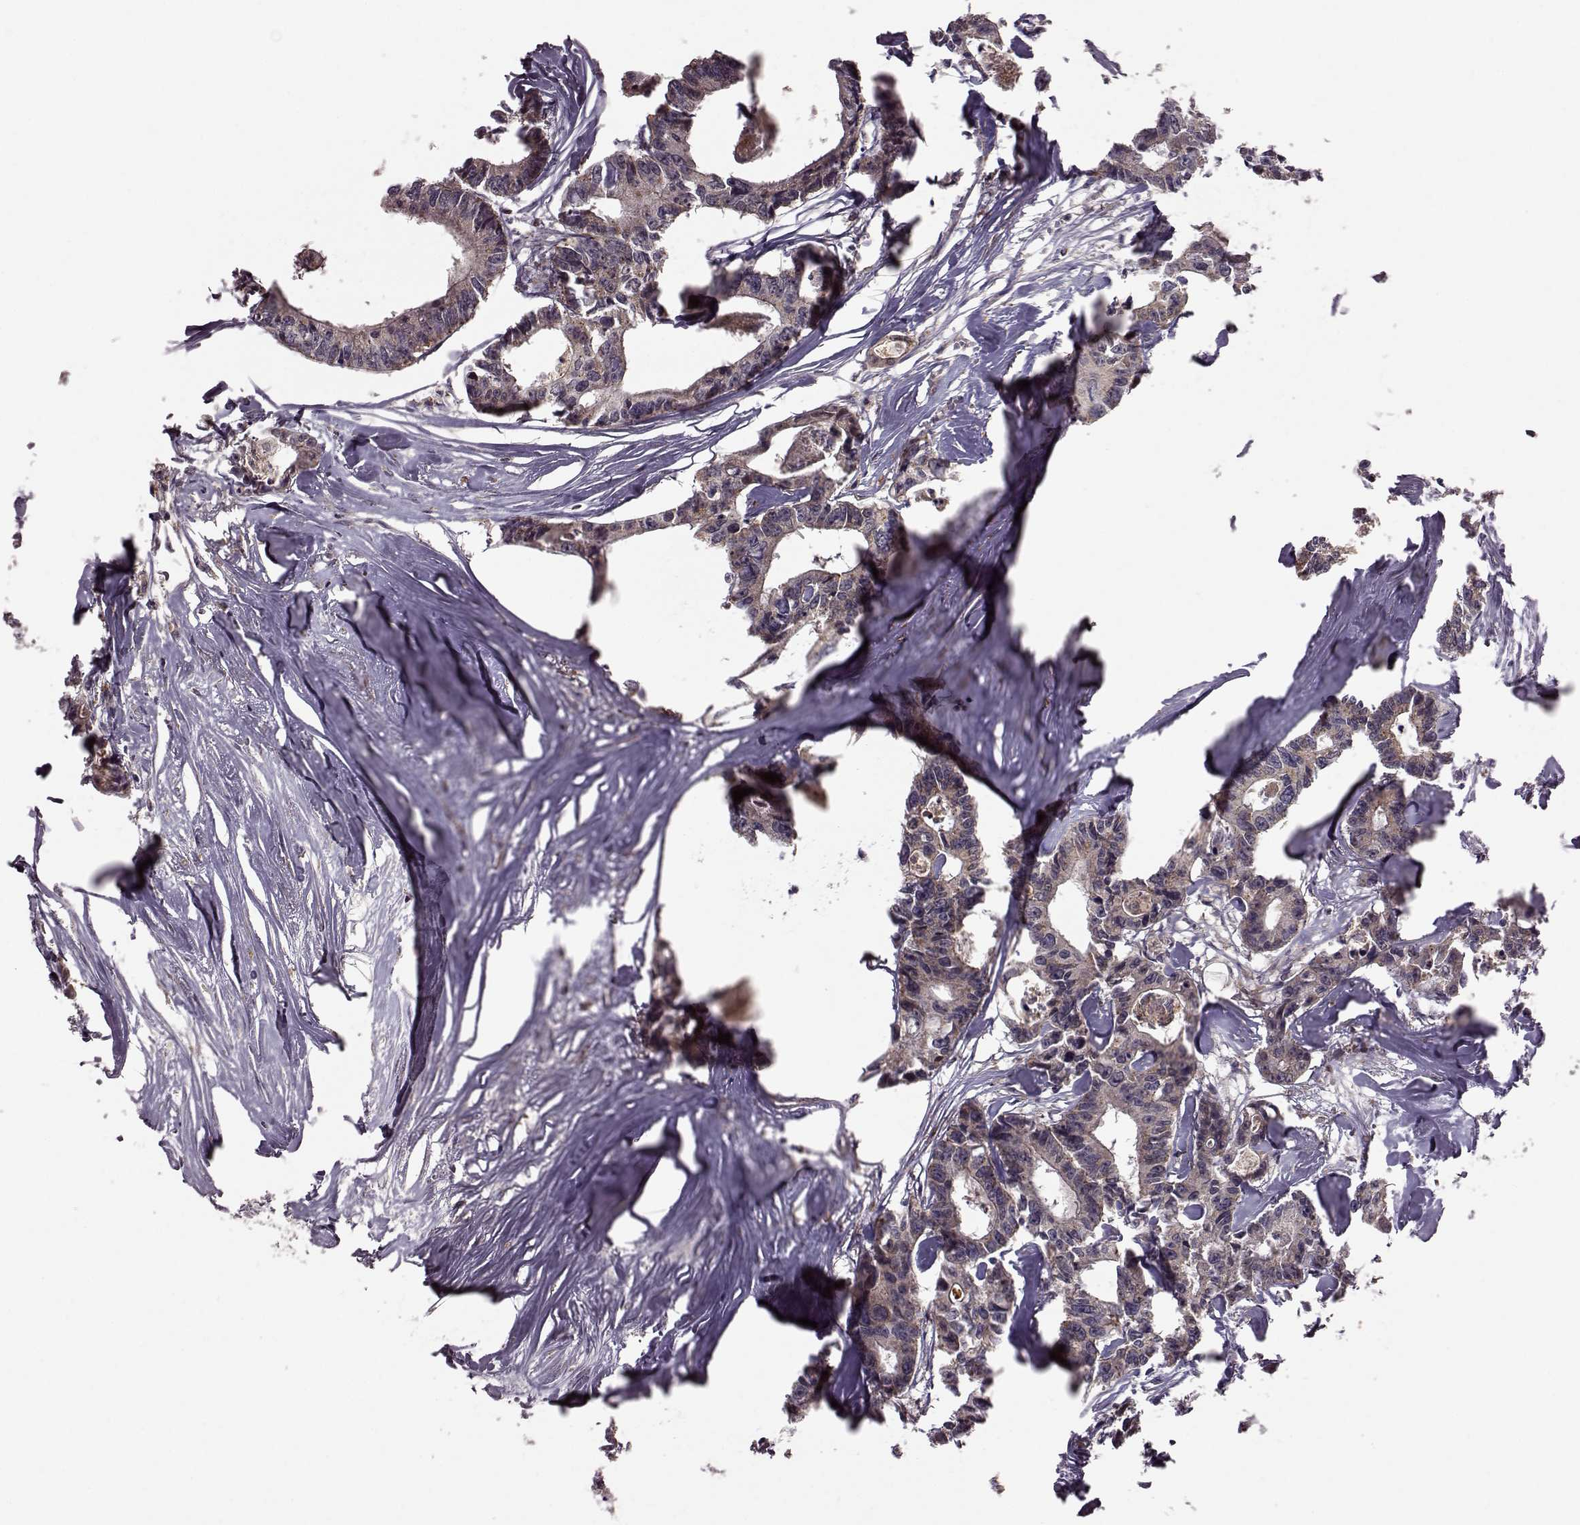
{"staining": {"intensity": "moderate", "quantity": ">75%", "location": "cytoplasmic/membranous"}, "tissue": "colorectal cancer", "cell_type": "Tumor cells", "image_type": "cancer", "snomed": [{"axis": "morphology", "description": "Adenocarcinoma, NOS"}, {"axis": "topography", "description": "Rectum"}], "caption": "IHC image of adenocarcinoma (colorectal) stained for a protein (brown), which exhibits medium levels of moderate cytoplasmic/membranous staining in about >75% of tumor cells.", "gene": "FNIP2", "patient": {"sex": "male", "age": 57}}